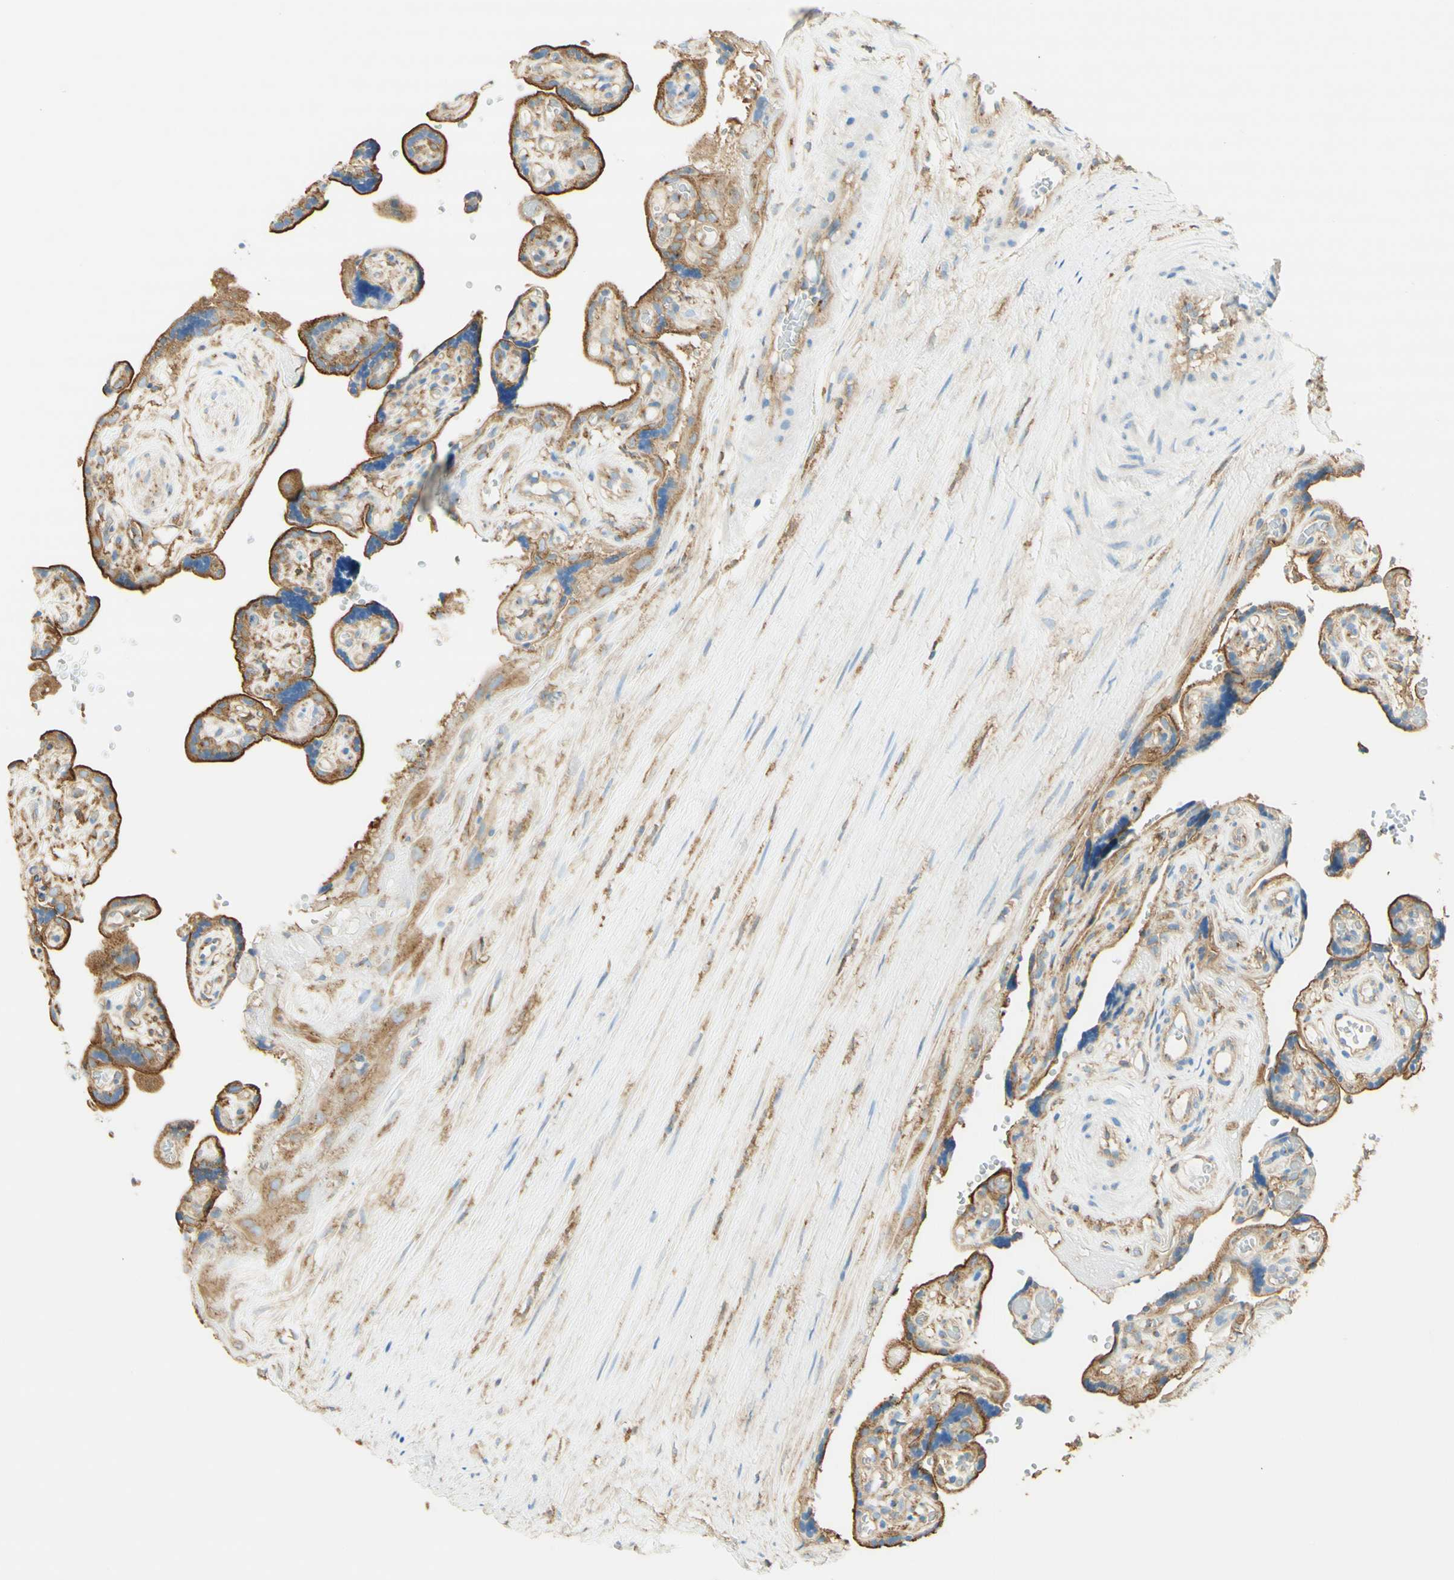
{"staining": {"intensity": "moderate", "quantity": ">75%", "location": "cytoplasmic/membranous"}, "tissue": "placenta", "cell_type": "Decidual cells", "image_type": "normal", "snomed": [{"axis": "morphology", "description": "Normal tissue, NOS"}, {"axis": "topography", "description": "Placenta"}], "caption": "Immunohistochemical staining of unremarkable placenta demonstrates medium levels of moderate cytoplasmic/membranous expression in approximately >75% of decidual cells.", "gene": "CLTC", "patient": {"sex": "female", "age": 30}}